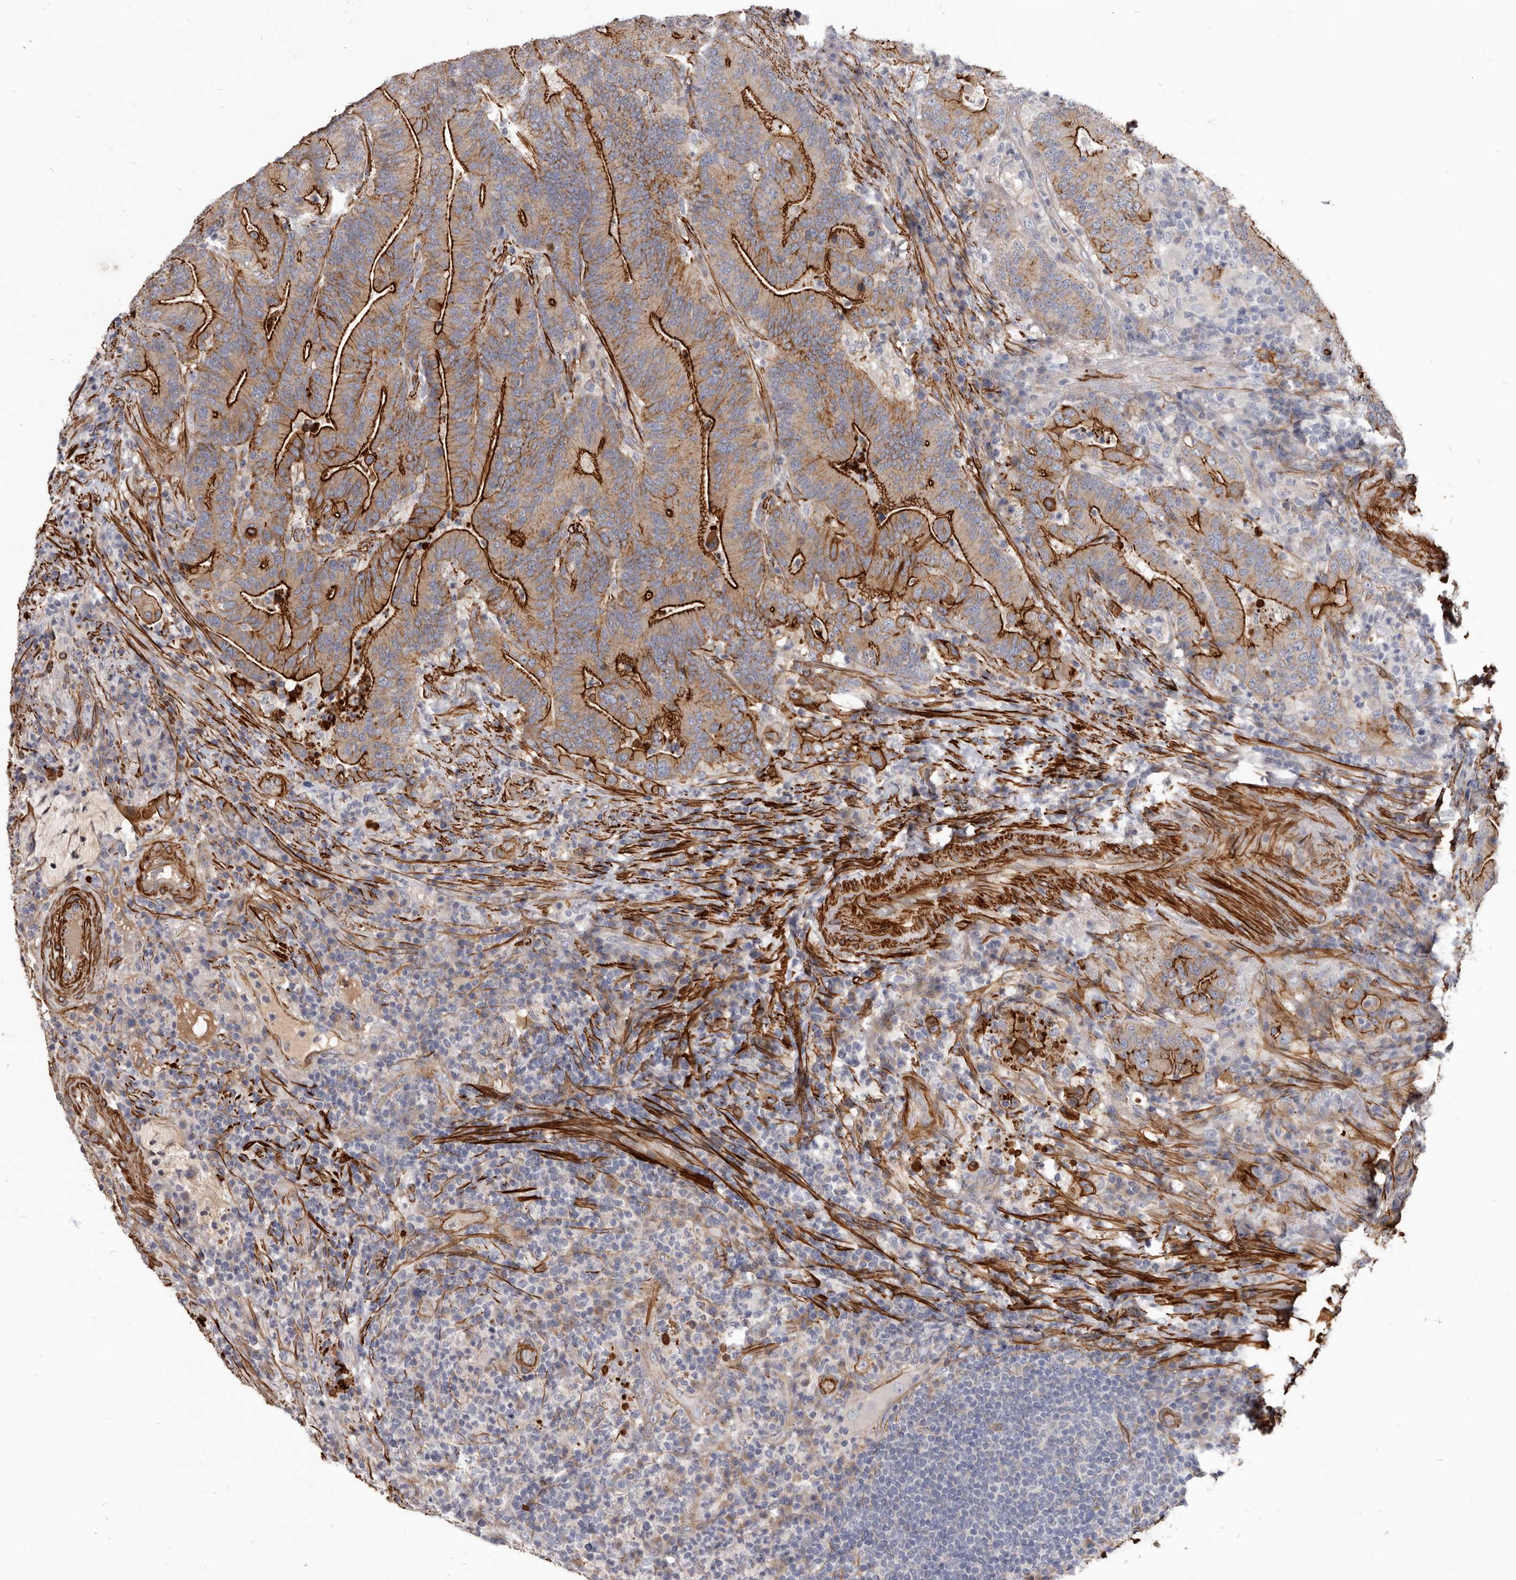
{"staining": {"intensity": "strong", "quantity": "25%-75%", "location": "cytoplasmic/membranous"}, "tissue": "colorectal cancer", "cell_type": "Tumor cells", "image_type": "cancer", "snomed": [{"axis": "morphology", "description": "Adenocarcinoma, NOS"}, {"axis": "topography", "description": "Colon"}], "caption": "DAB immunohistochemical staining of human adenocarcinoma (colorectal) demonstrates strong cytoplasmic/membranous protein positivity in approximately 25%-75% of tumor cells.", "gene": "CGN", "patient": {"sex": "female", "age": 66}}